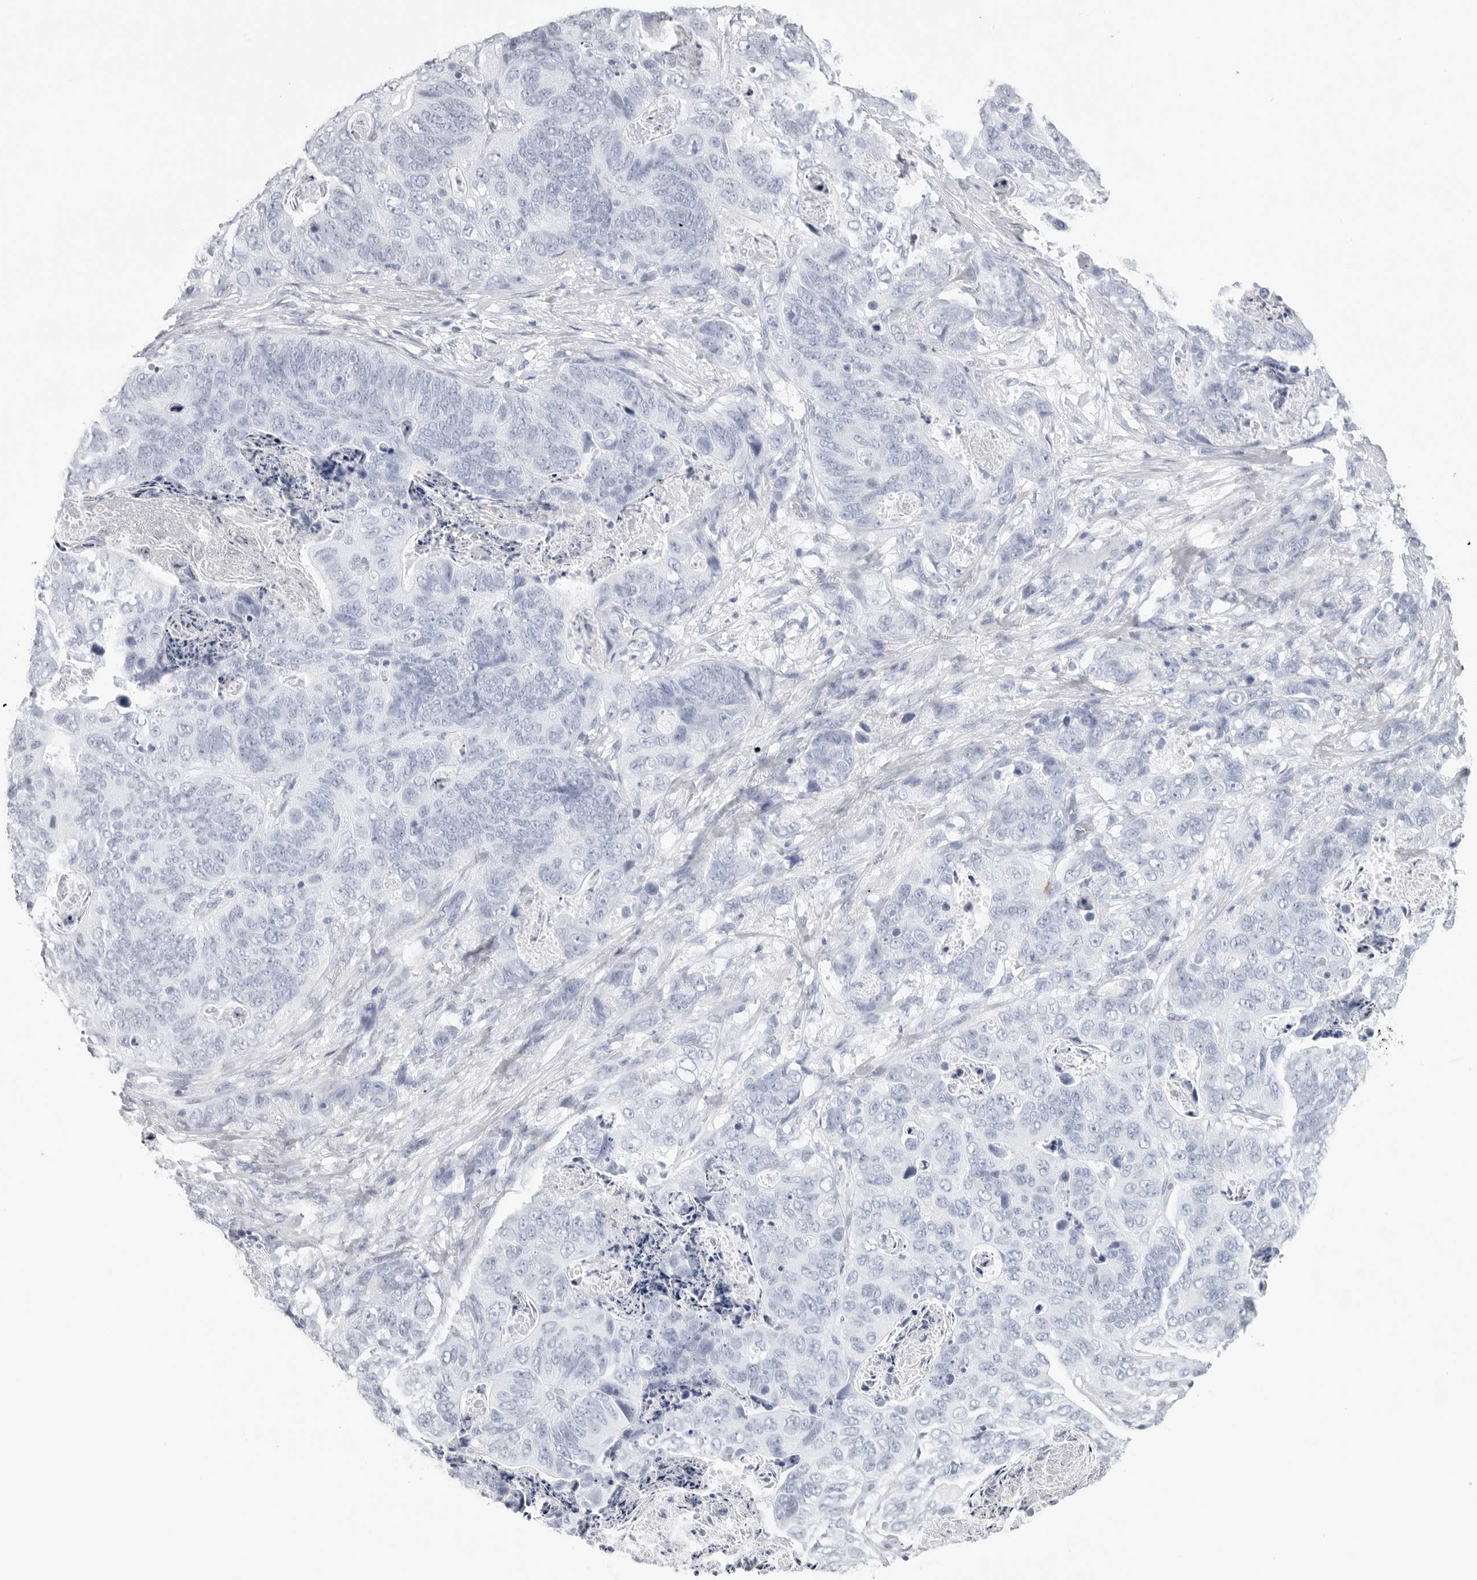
{"staining": {"intensity": "negative", "quantity": "none", "location": "none"}, "tissue": "stomach cancer", "cell_type": "Tumor cells", "image_type": "cancer", "snomed": [{"axis": "morphology", "description": "Normal tissue, NOS"}, {"axis": "morphology", "description": "Adenocarcinoma, NOS"}, {"axis": "topography", "description": "Stomach"}], "caption": "DAB immunohistochemical staining of human adenocarcinoma (stomach) exhibits no significant positivity in tumor cells.", "gene": "CST2", "patient": {"sex": "female", "age": 89}}